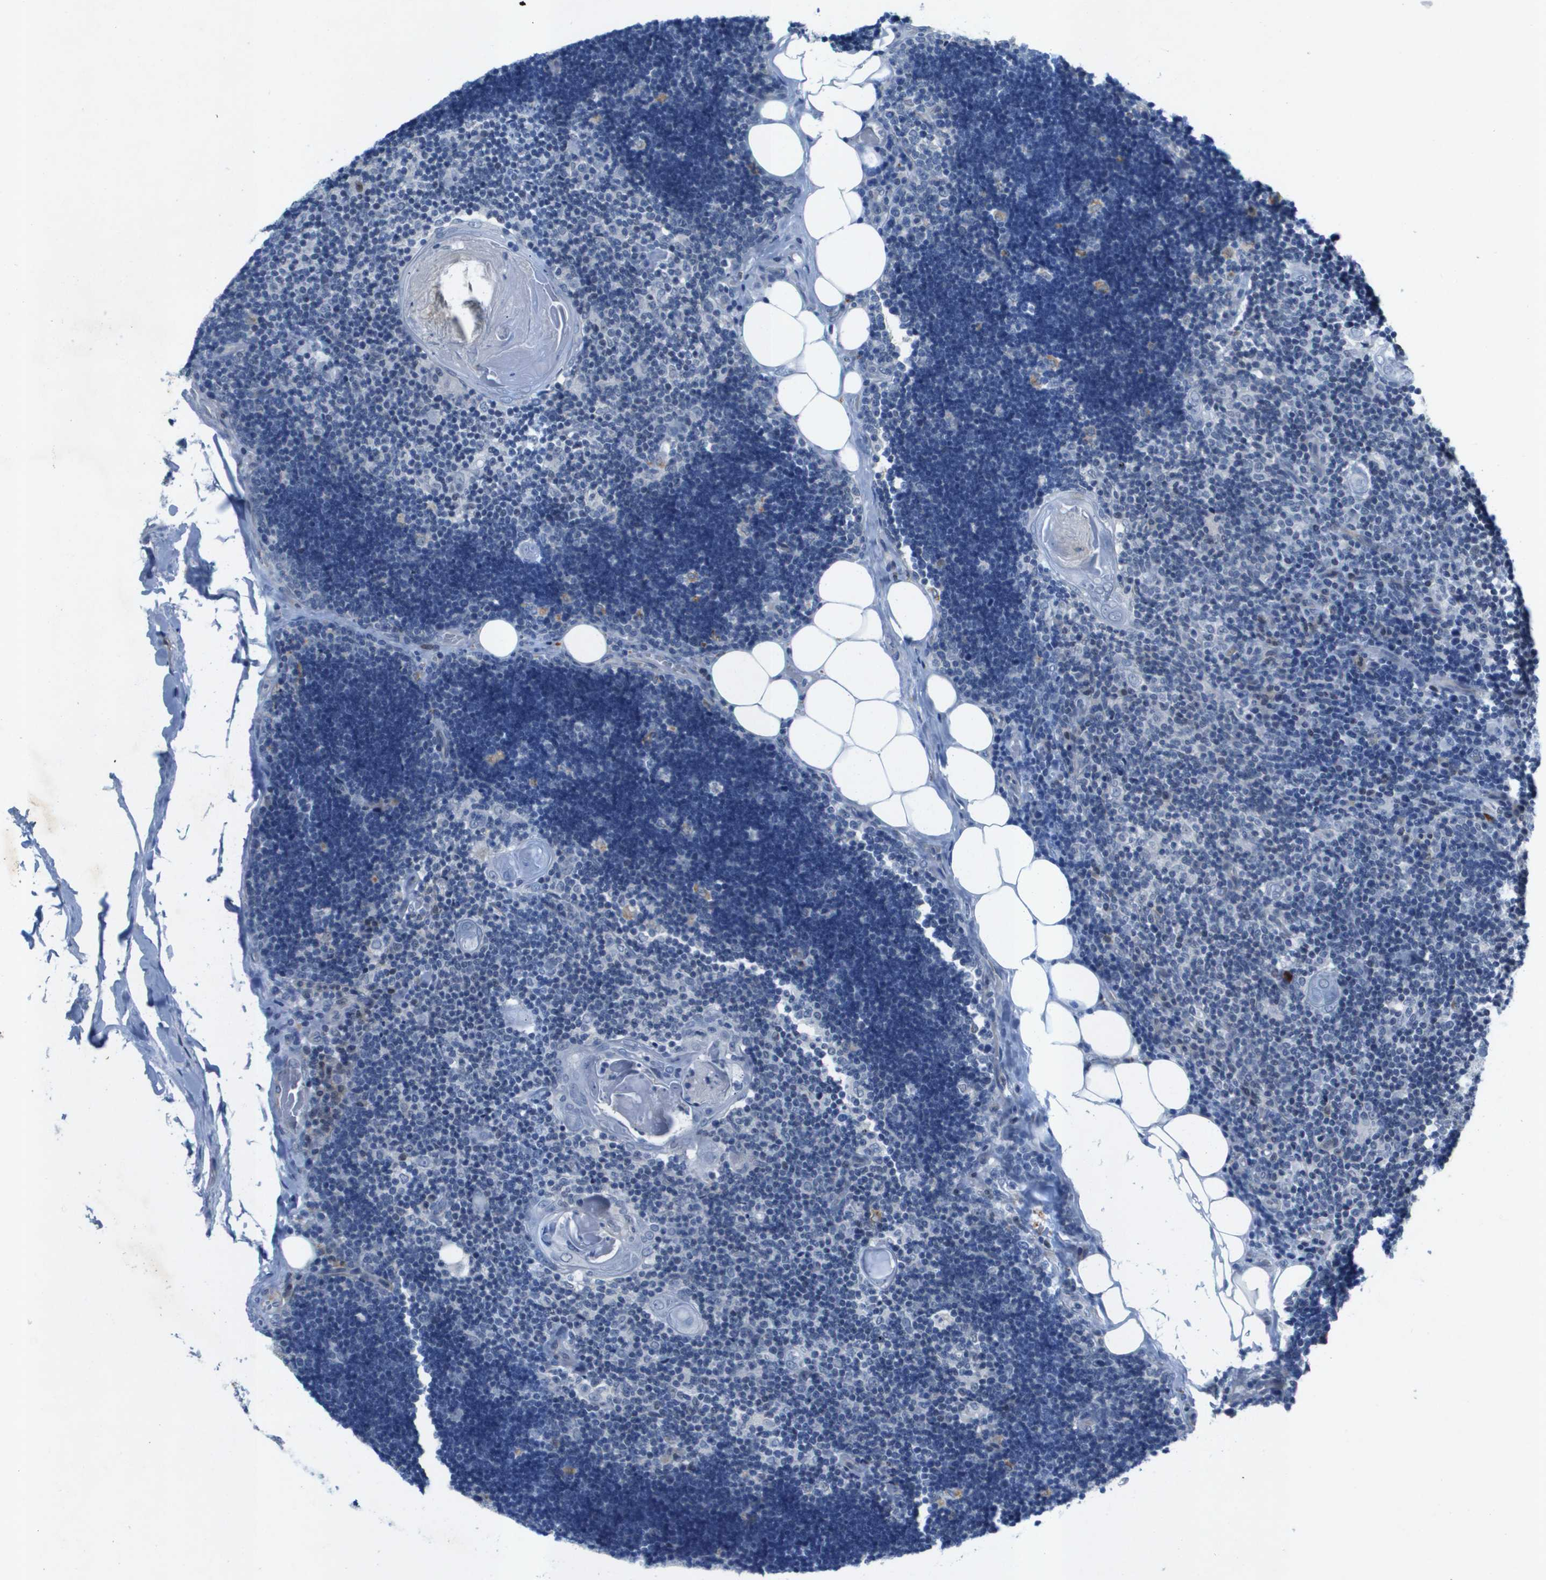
{"staining": {"intensity": "negative", "quantity": "none", "location": "none"}, "tissue": "lymph node", "cell_type": "Germinal center cells", "image_type": "normal", "snomed": [{"axis": "morphology", "description": "Normal tissue, NOS"}, {"axis": "topography", "description": "Lymph node"}], "caption": "A high-resolution histopathology image shows immunohistochemistry staining of unremarkable lymph node, which reveals no significant staining in germinal center cells.", "gene": "ITGA6", "patient": {"sex": "male", "age": 33}}